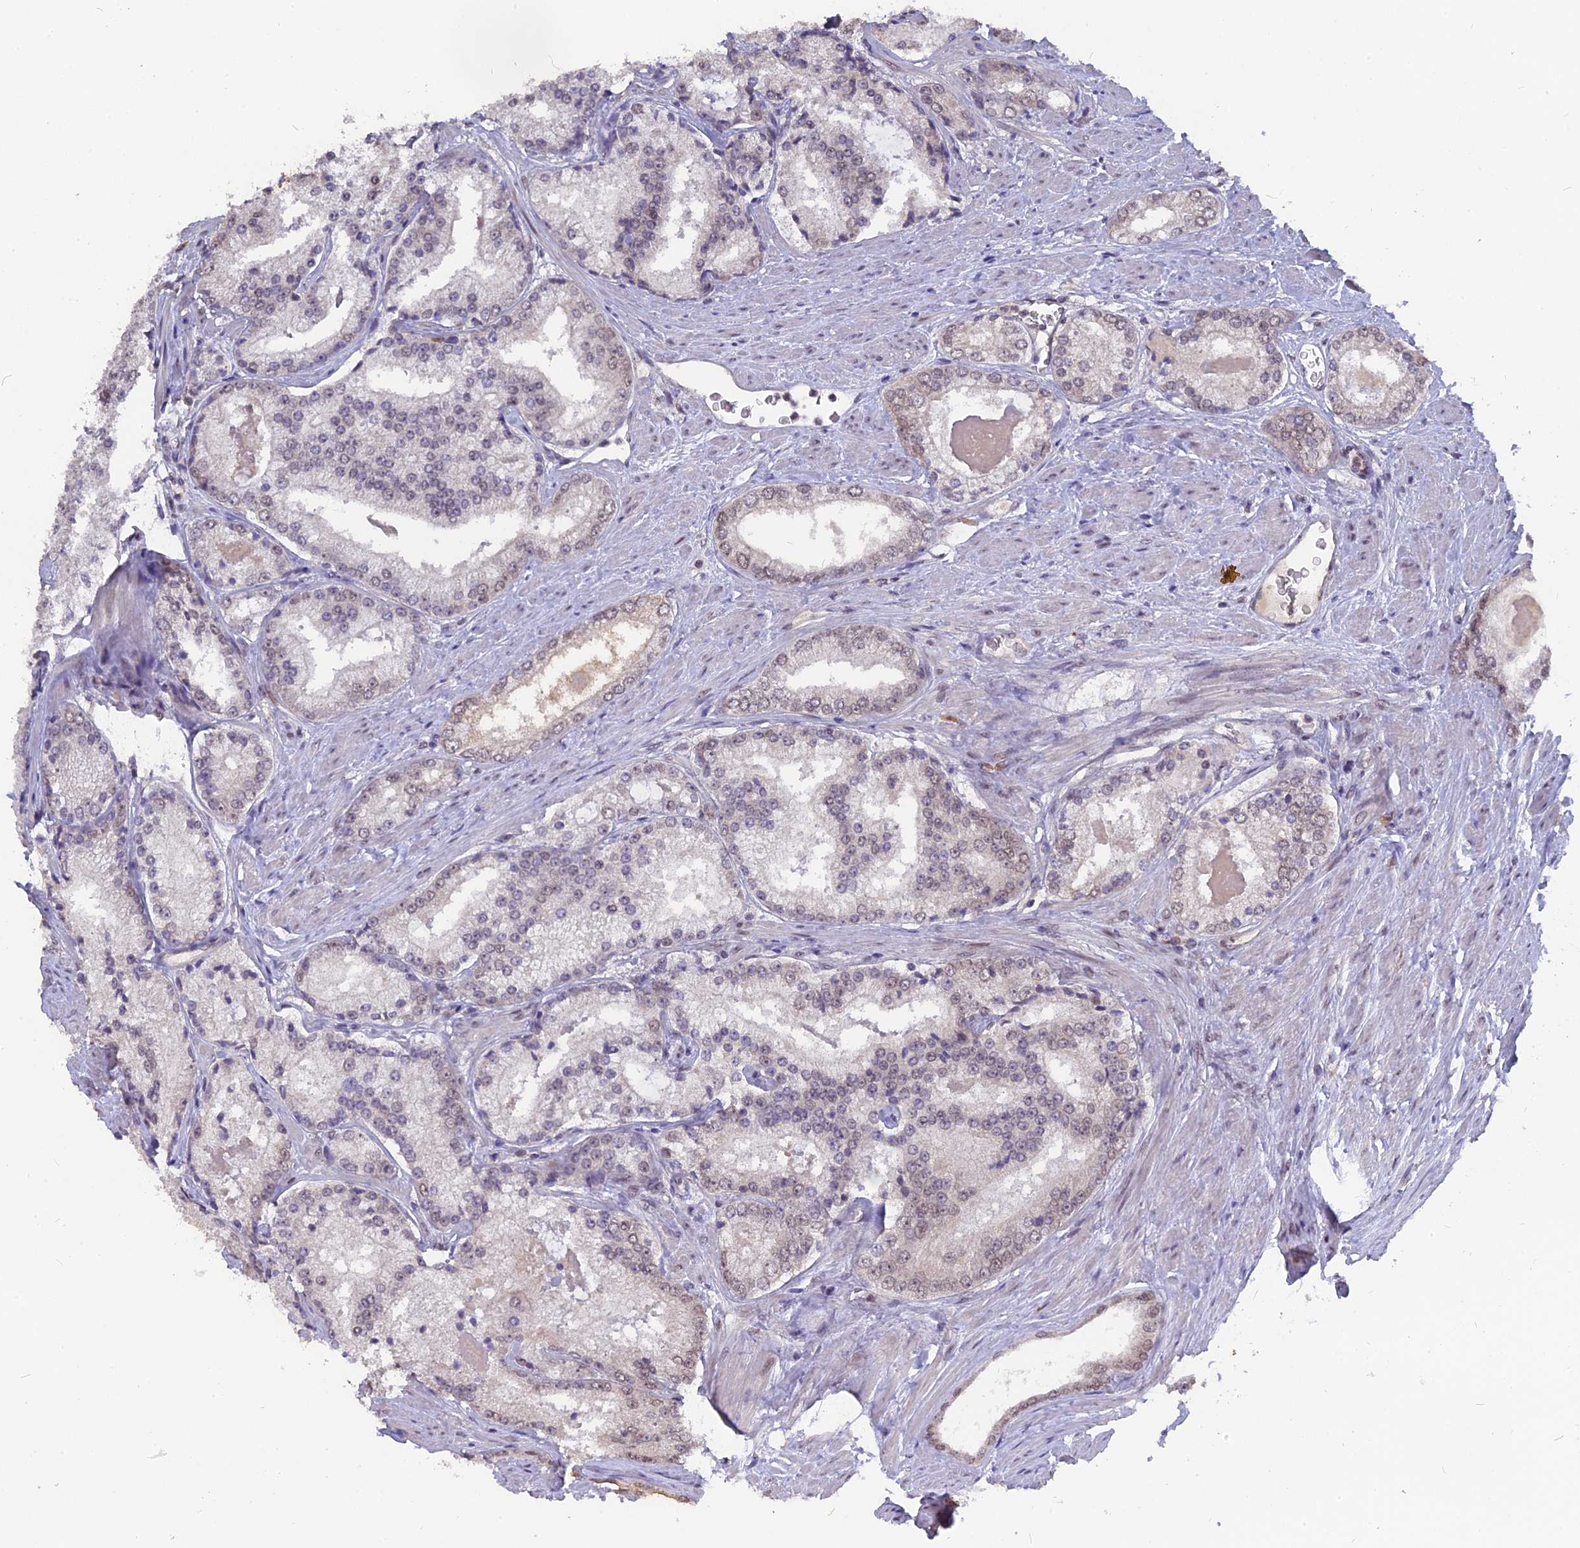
{"staining": {"intensity": "negative", "quantity": "none", "location": "none"}, "tissue": "prostate cancer", "cell_type": "Tumor cells", "image_type": "cancer", "snomed": [{"axis": "morphology", "description": "Adenocarcinoma, Low grade"}, {"axis": "topography", "description": "Prostate"}], "caption": "A high-resolution histopathology image shows immunohistochemistry staining of prostate cancer, which reveals no significant positivity in tumor cells.", "gene": "NR1H3", "patient": {"sex": "male", "age": 68}}